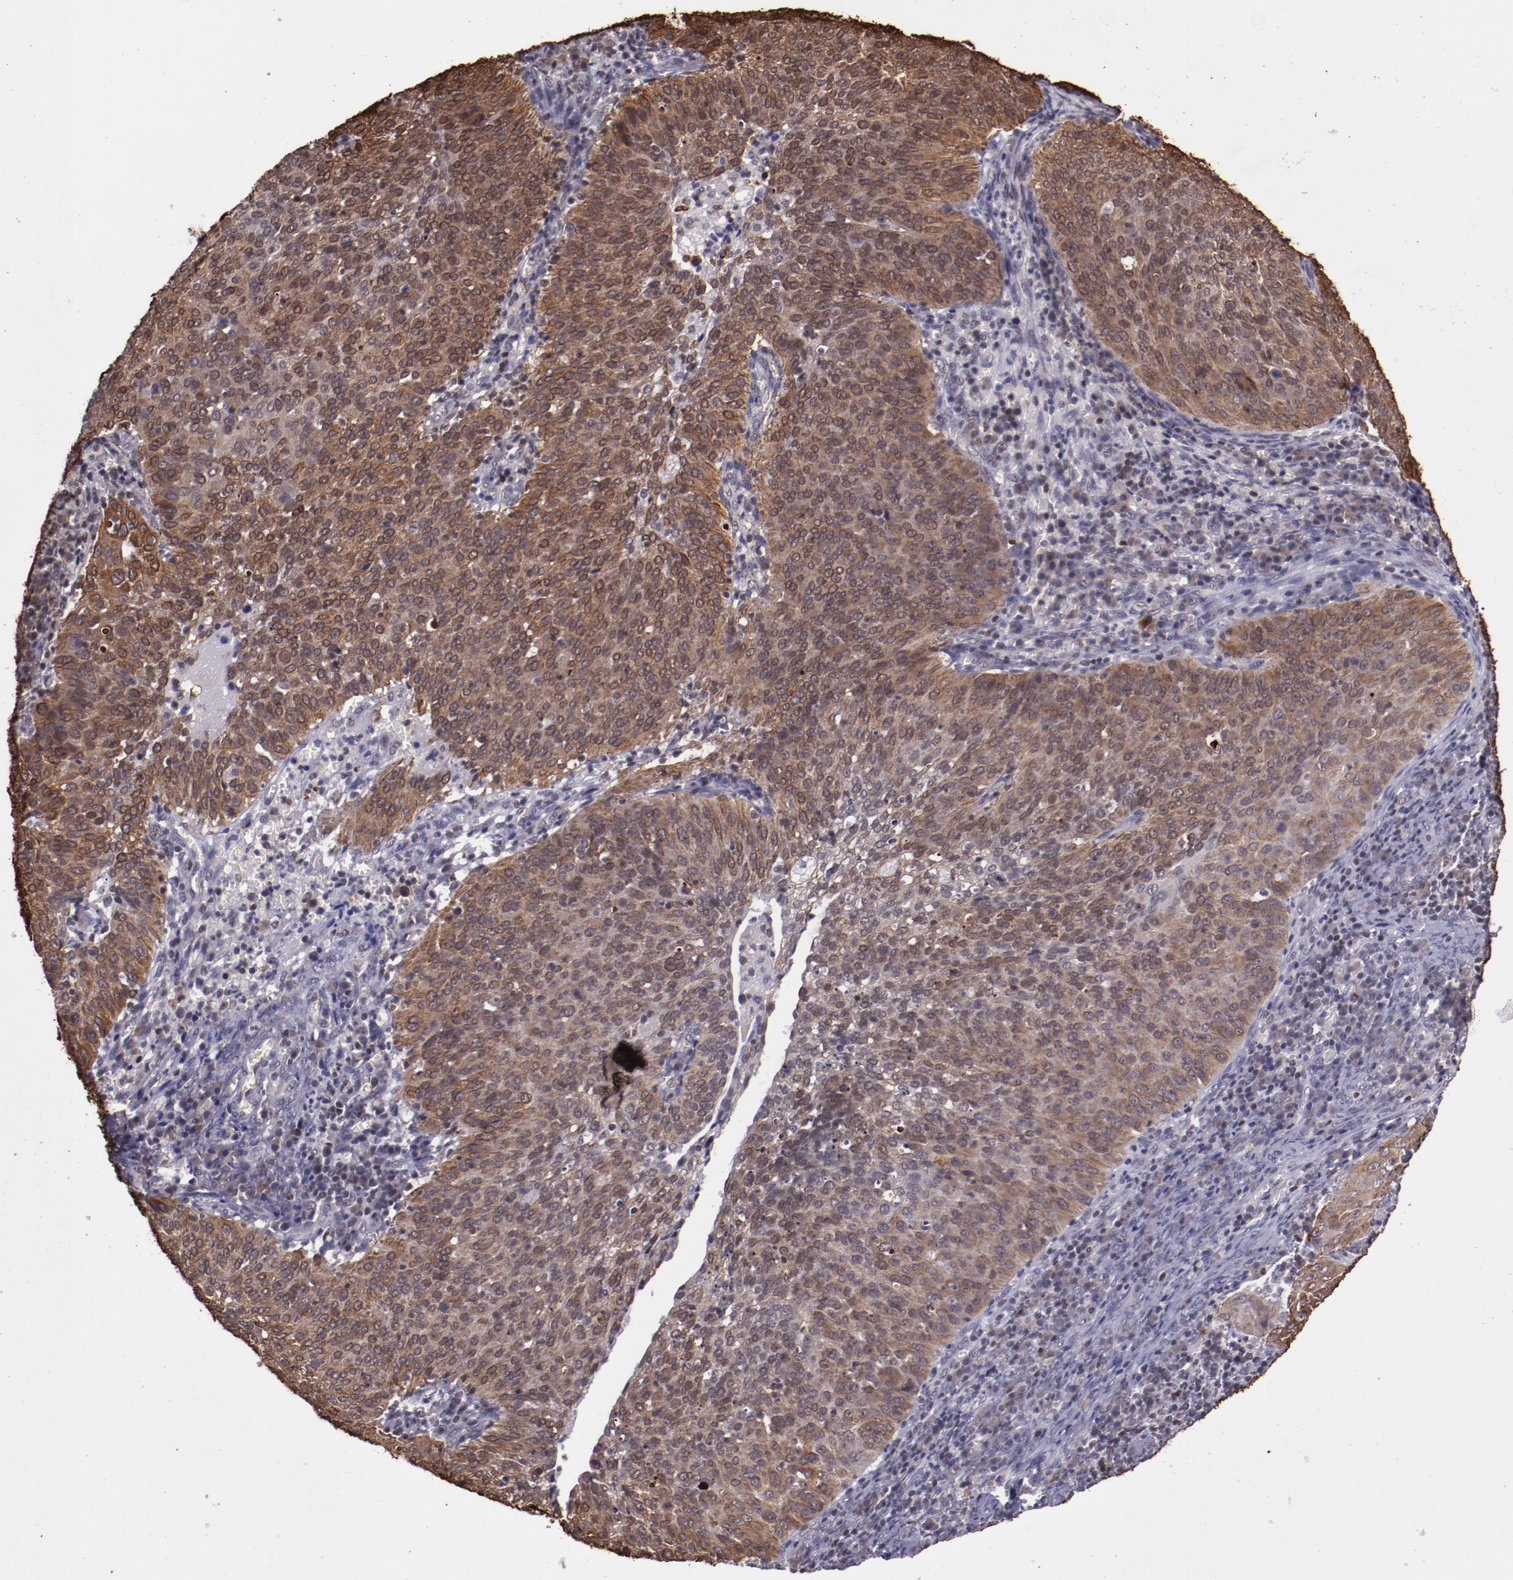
{"staining": {"intensity": "moderate", "quantity": "25%-75%", "location": "cytoplasmic/membranous"}, "tissue": "cervical cancer", "cell_type": "Tumor cells", "image_type": "cancer", "snomed": [{"axis": "morphology", "description": "Squamous cell carcinoma, NOS"}, {"axis": "topography", "description": "Cervix"}], "caption": "Immunohistochemistry (IHC) of human cervical cancer (squamous cell carcinoma) shows medium levels of moderate cytoplasmic/membranous staining in approximately 25%-75% of tumor cells. The staining was performed using DAB (3,3'-diaminobenzidine), with brown indicating positive protein expression. Nuclei are stained blue with hematoxylin.", "gene": "ELF1", "patient": {"sex": "female", "age": 39}}